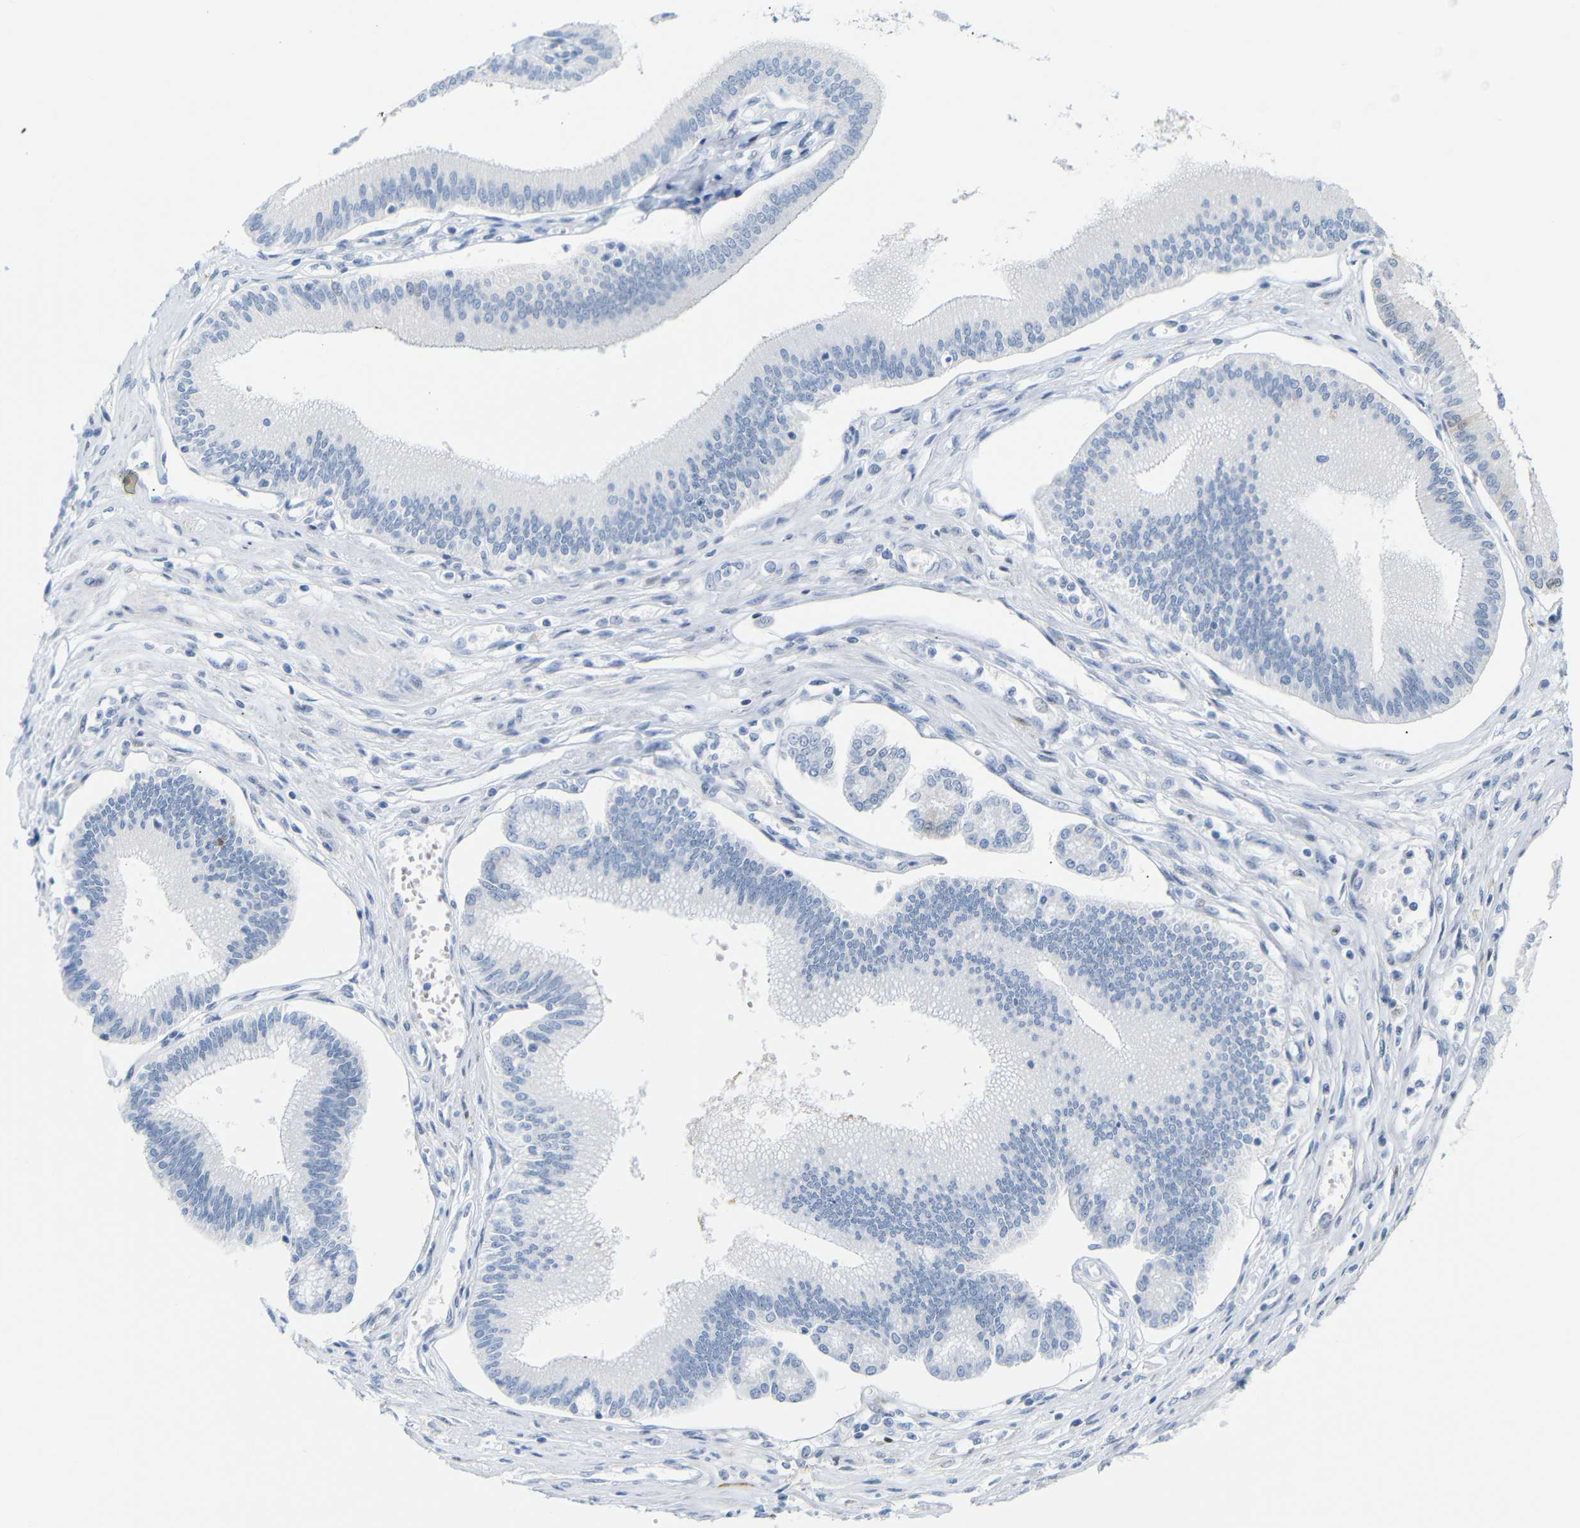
{"staining": {"intensity": "moderate", "quantity": "<25%", "location": "cytoplasmic/membranous"}, "tissue": "pancreatic cancer", "cell_type": "Tumor cells", "image_type": "cancer", "snomed": [{"axis": "morphology", "description": "Adenocarcinoma, NOS"}, {"axis": "topography", "description": "Pancreas"}], "caption": "Adenocarcinoma (pancreatic) stained with a brown dye displays moderate cytoplasmic/membranous positive positivity in approximately <25% of tumor cells.", "gene": "MT1A", "patient": {"sex": "male", "age": 56}}